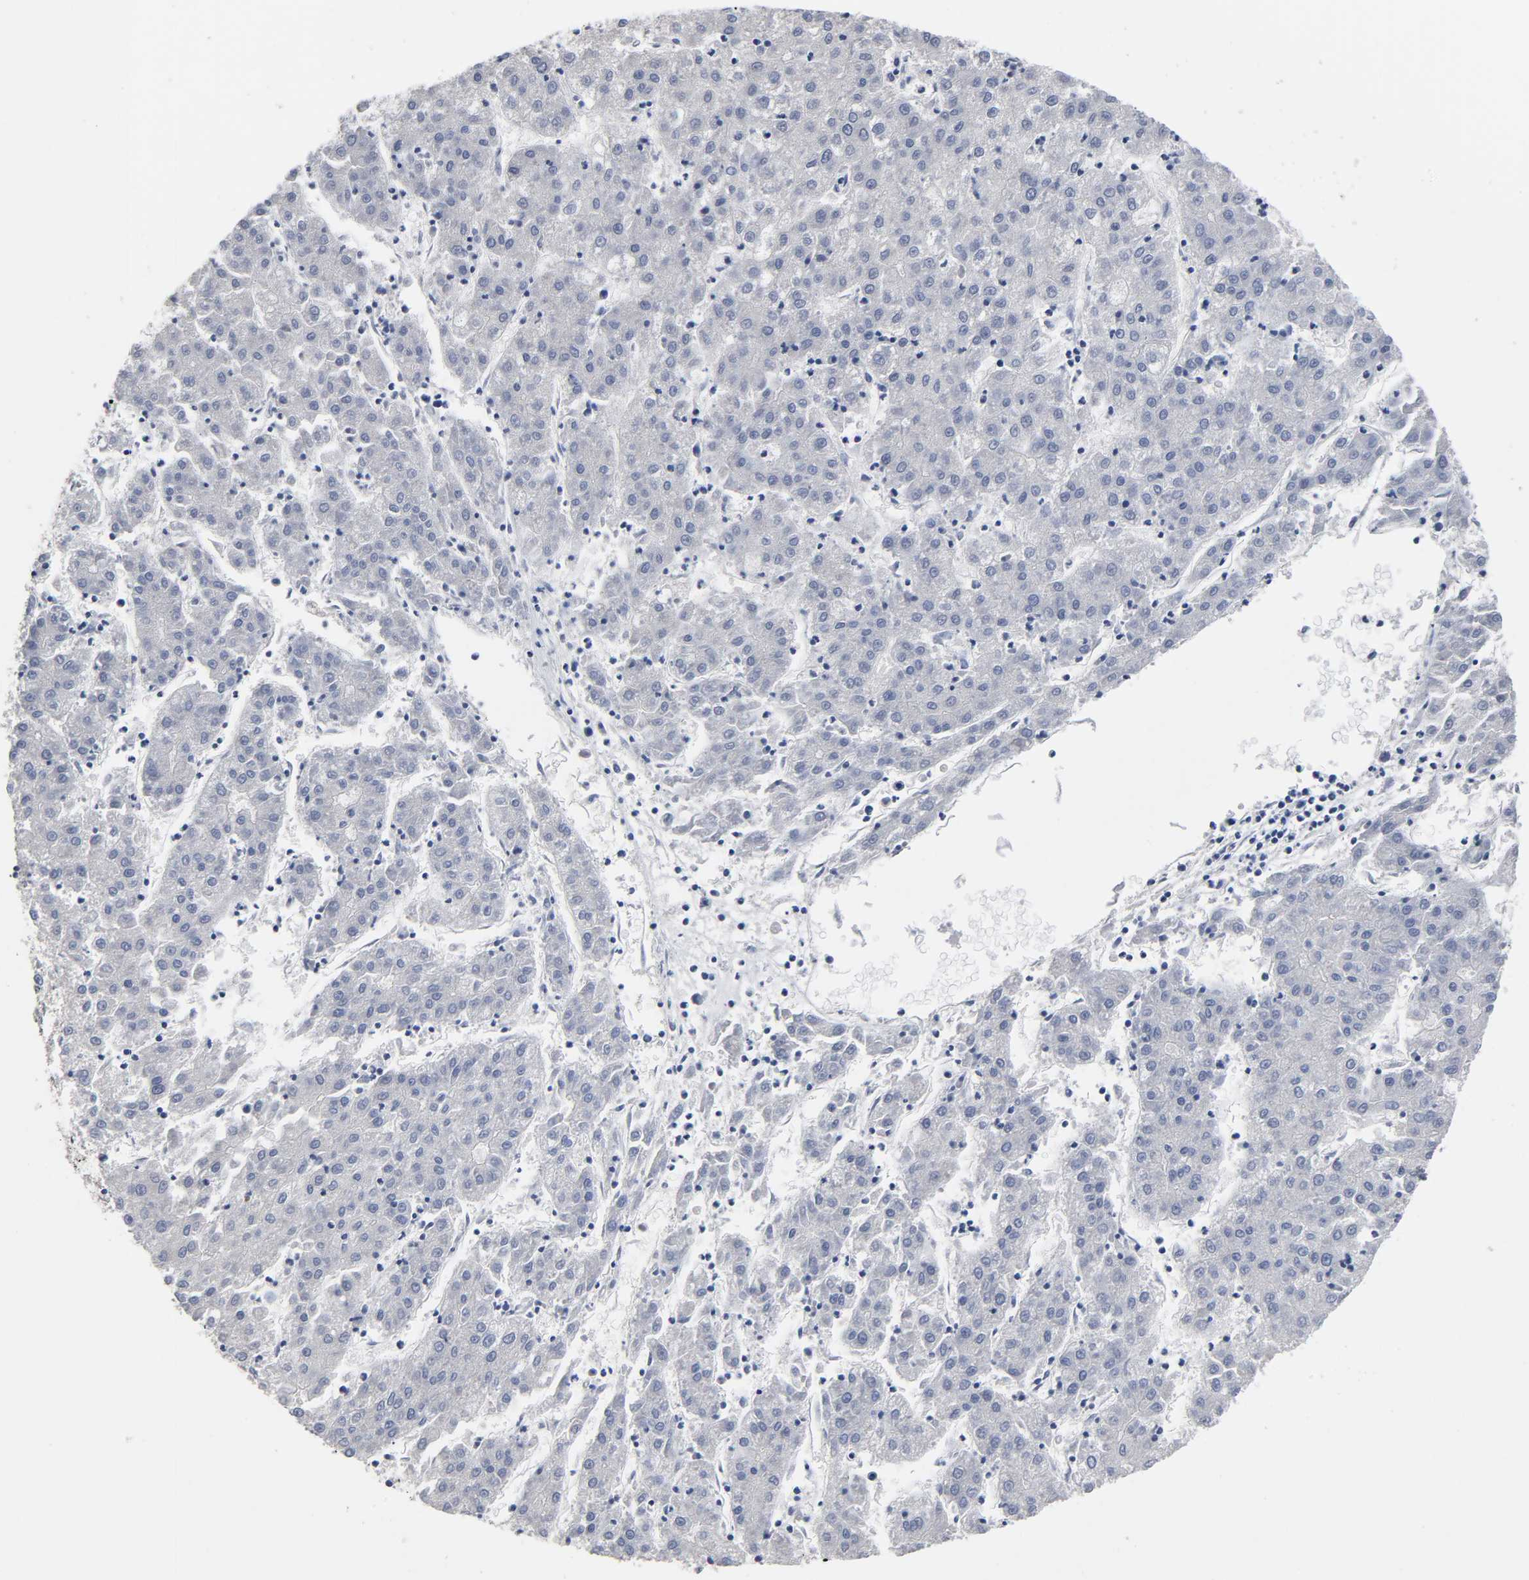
{"staining": {"intensity": "negative", "quantity": "none", "location": "none"}, "tissue": "liver cancer", "cell_type": "Tumor cells", "image_type": "cancer", "snomed": [{"axis": "morphology", "description": "Carcinoma, Hepatocellular, NOS"}, {"axis": "topography", "description": "Liver"}], "caption": "Immunohistochemistry (IHC) of liver cancer (hepatocellular carcinoma) exhibits no expression in tumor cells.", "gene": "TRIM33", "patient": {"sex": "male", "age": 72}}